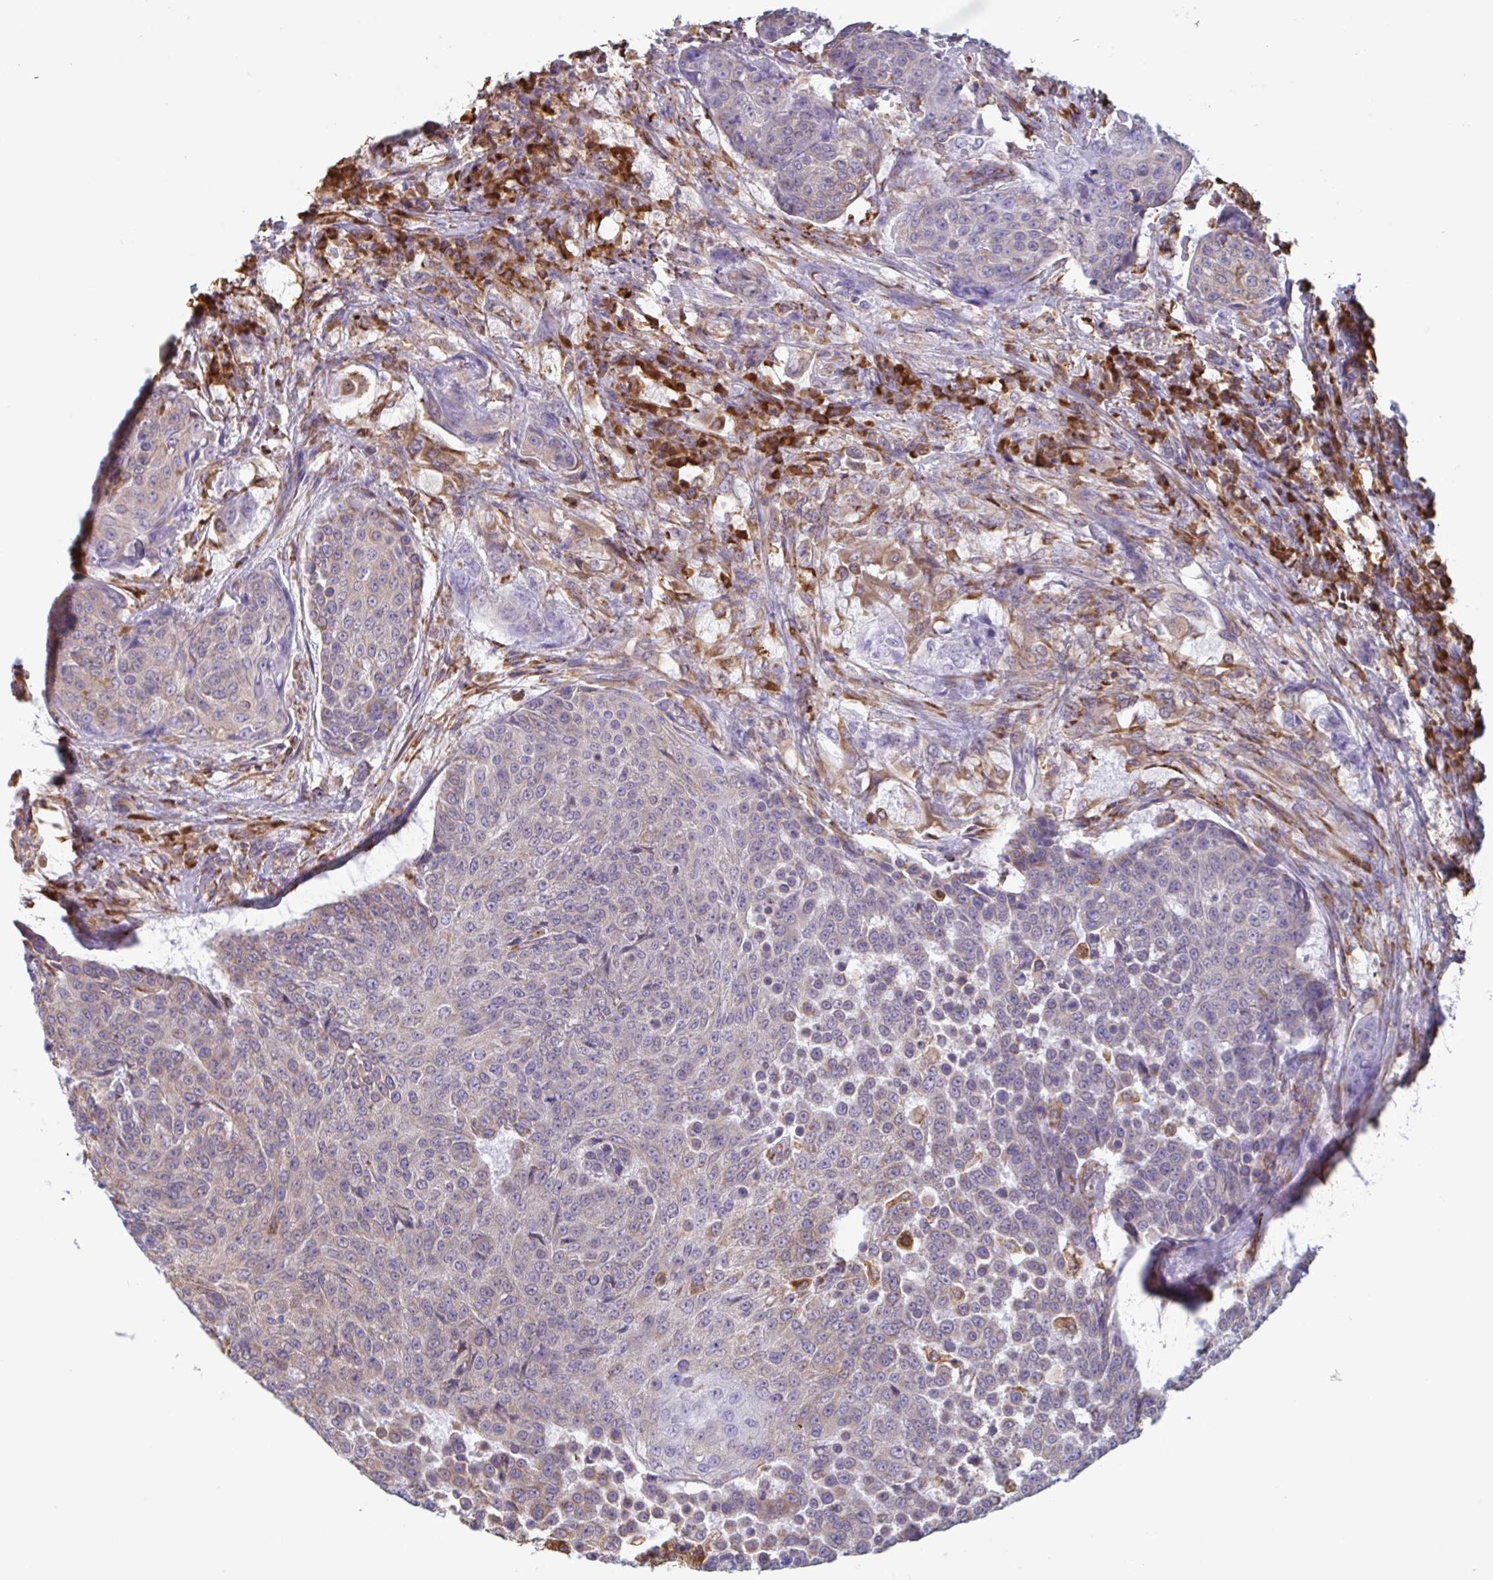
{"staining": {"intensity": "moderate", "quantity": "<25%", "location": "cytoplasmic/membranous"}, "tissue": "urothelial cancer", "cell_type": "Tumor cells", "image_type": "cancer", "snomed": [{"axis": "morphology", "description": "Urothelial carcinoma, High grade"}, {"axis": "topography", "description": "Urinary bladder"}], "caption": "IHC micrograph of high-grade urothelial carcinoma stained for a protein (brown), which exhibits low levels of moderate cytoplasmic/membranous staining in about <25% of tumor cells.", "gene": "DOK4", "patient": {"sex": "female", "age": 63}}